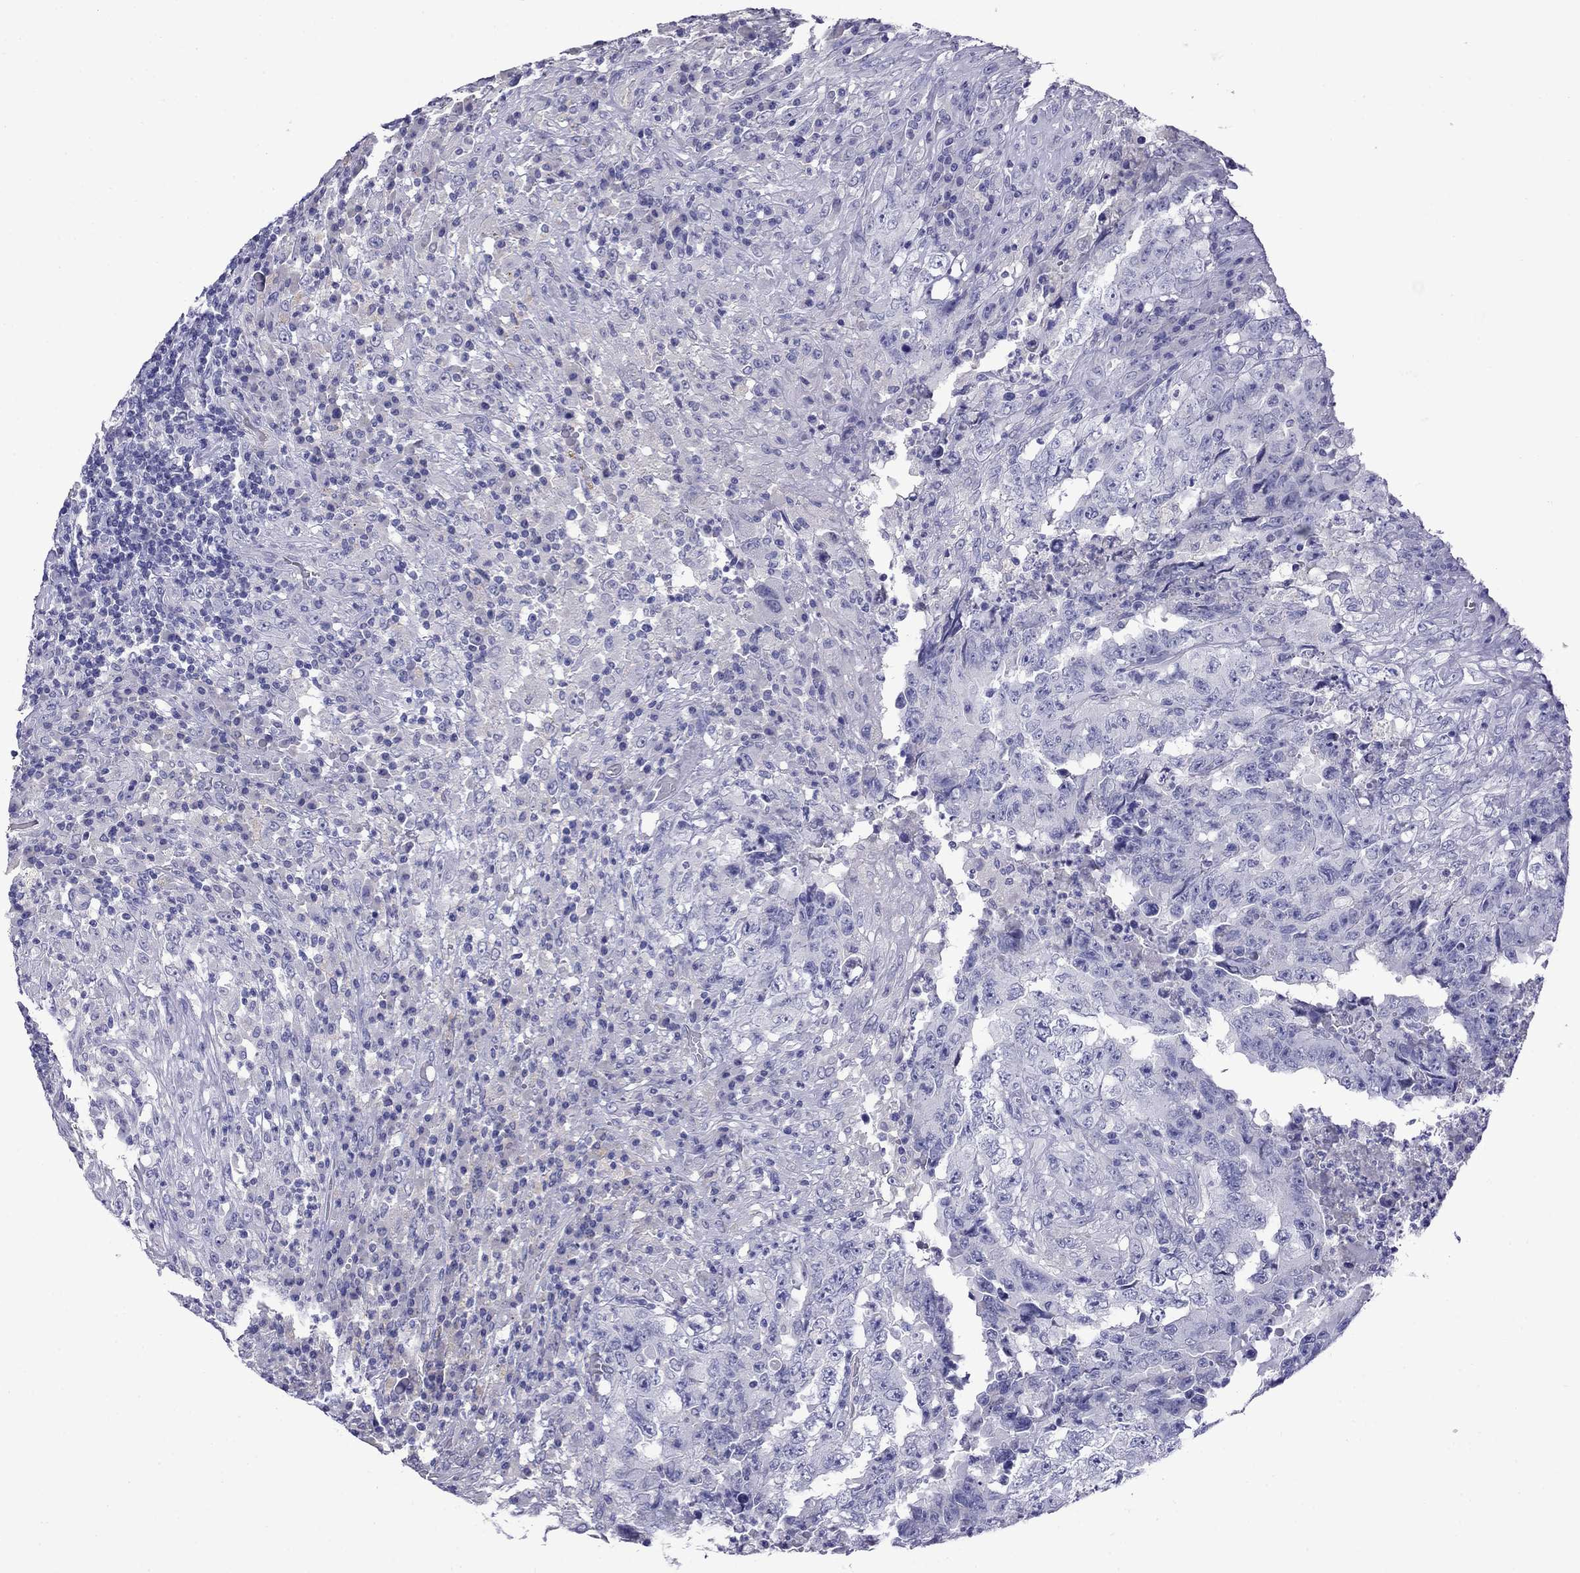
{"staining": {"intensity": "negative", "quantity": "none", "location": "none"}, "tissue": "testis cancer", "cell_type": "Tumor cells", "image_type": "cancer", "snomed": [{"axis": "morphology", "description": "Necrosis, NOS"}, {"axis": "morphology", "description": "Carcinoma, Embryonal, NOS"}, {"axis": "topography", "description": "Testis"}], "caption": "High magnification brightfield microscopy of testis embryonal carcinoma stained with DAB (brown) and counterstained with hematoxylin (blue): tumor cells show no significant expression.", "gene": "MYO15A", "patient": {"sex": "male", "age": 19}}